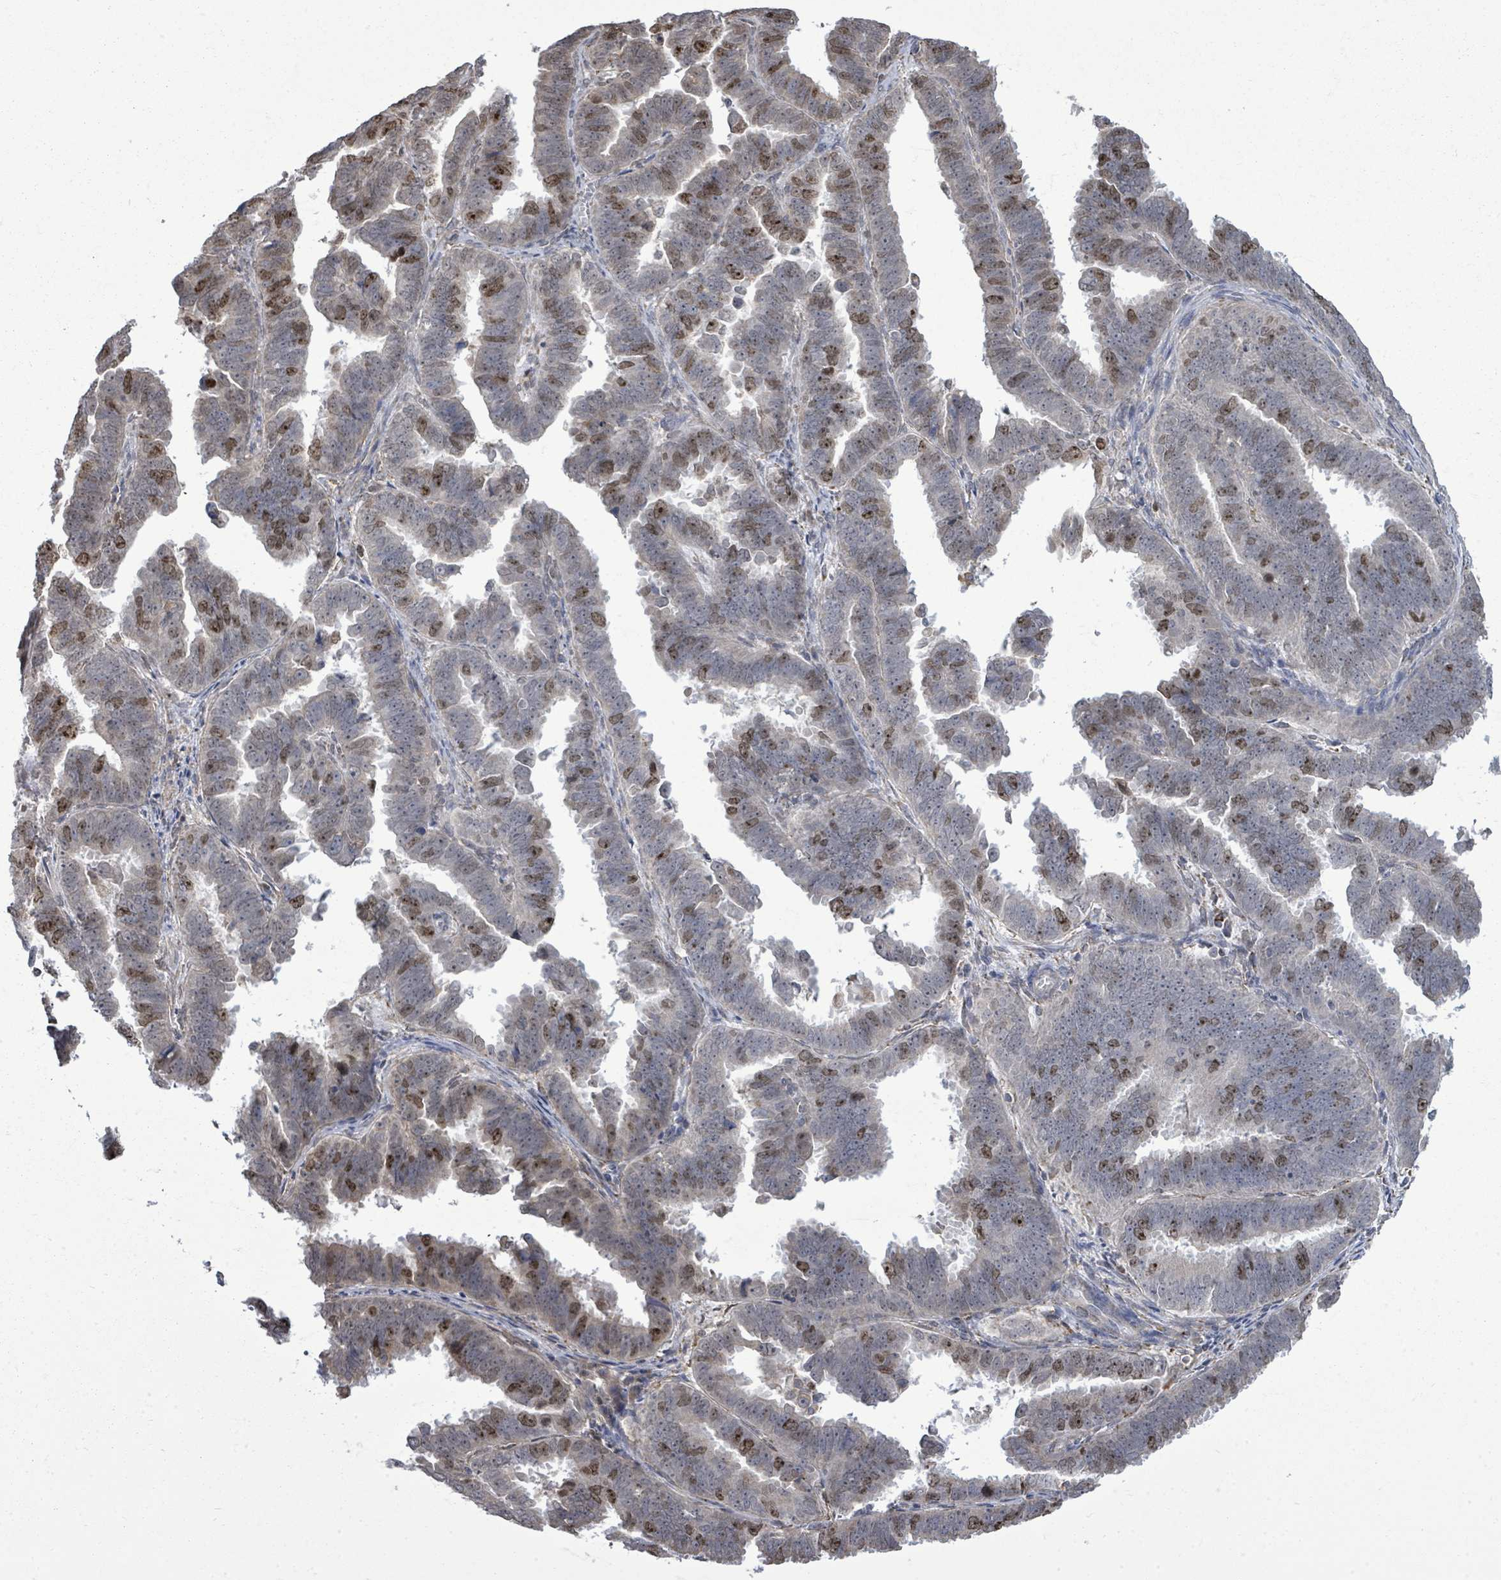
{"staining": {"intensity": "moderate", "quantity": "<25%", "location": "nuclear"}, "tissue": "endometrial cancer", "cell_type": "Tumor cells", "image_type": "cancer", "snomed": [{"axis": "morphology", "description": "Adenocarcinoma, NOS"}, {"axis": "topography", "description": "Endometrium"}], "caption": "DAB (3,3'-diaminobenzidine) immunohistochemical staining of endometrial cancer exhibits moderate nuclear protein positivity in about <25% of tumor cells. (DAB (3,3'-diaminobenzidine) = brown stain, brightfield microscopy at high magnification).", "gene": "PAPSS1", "patient": {"sex": "female", "age": 75}}